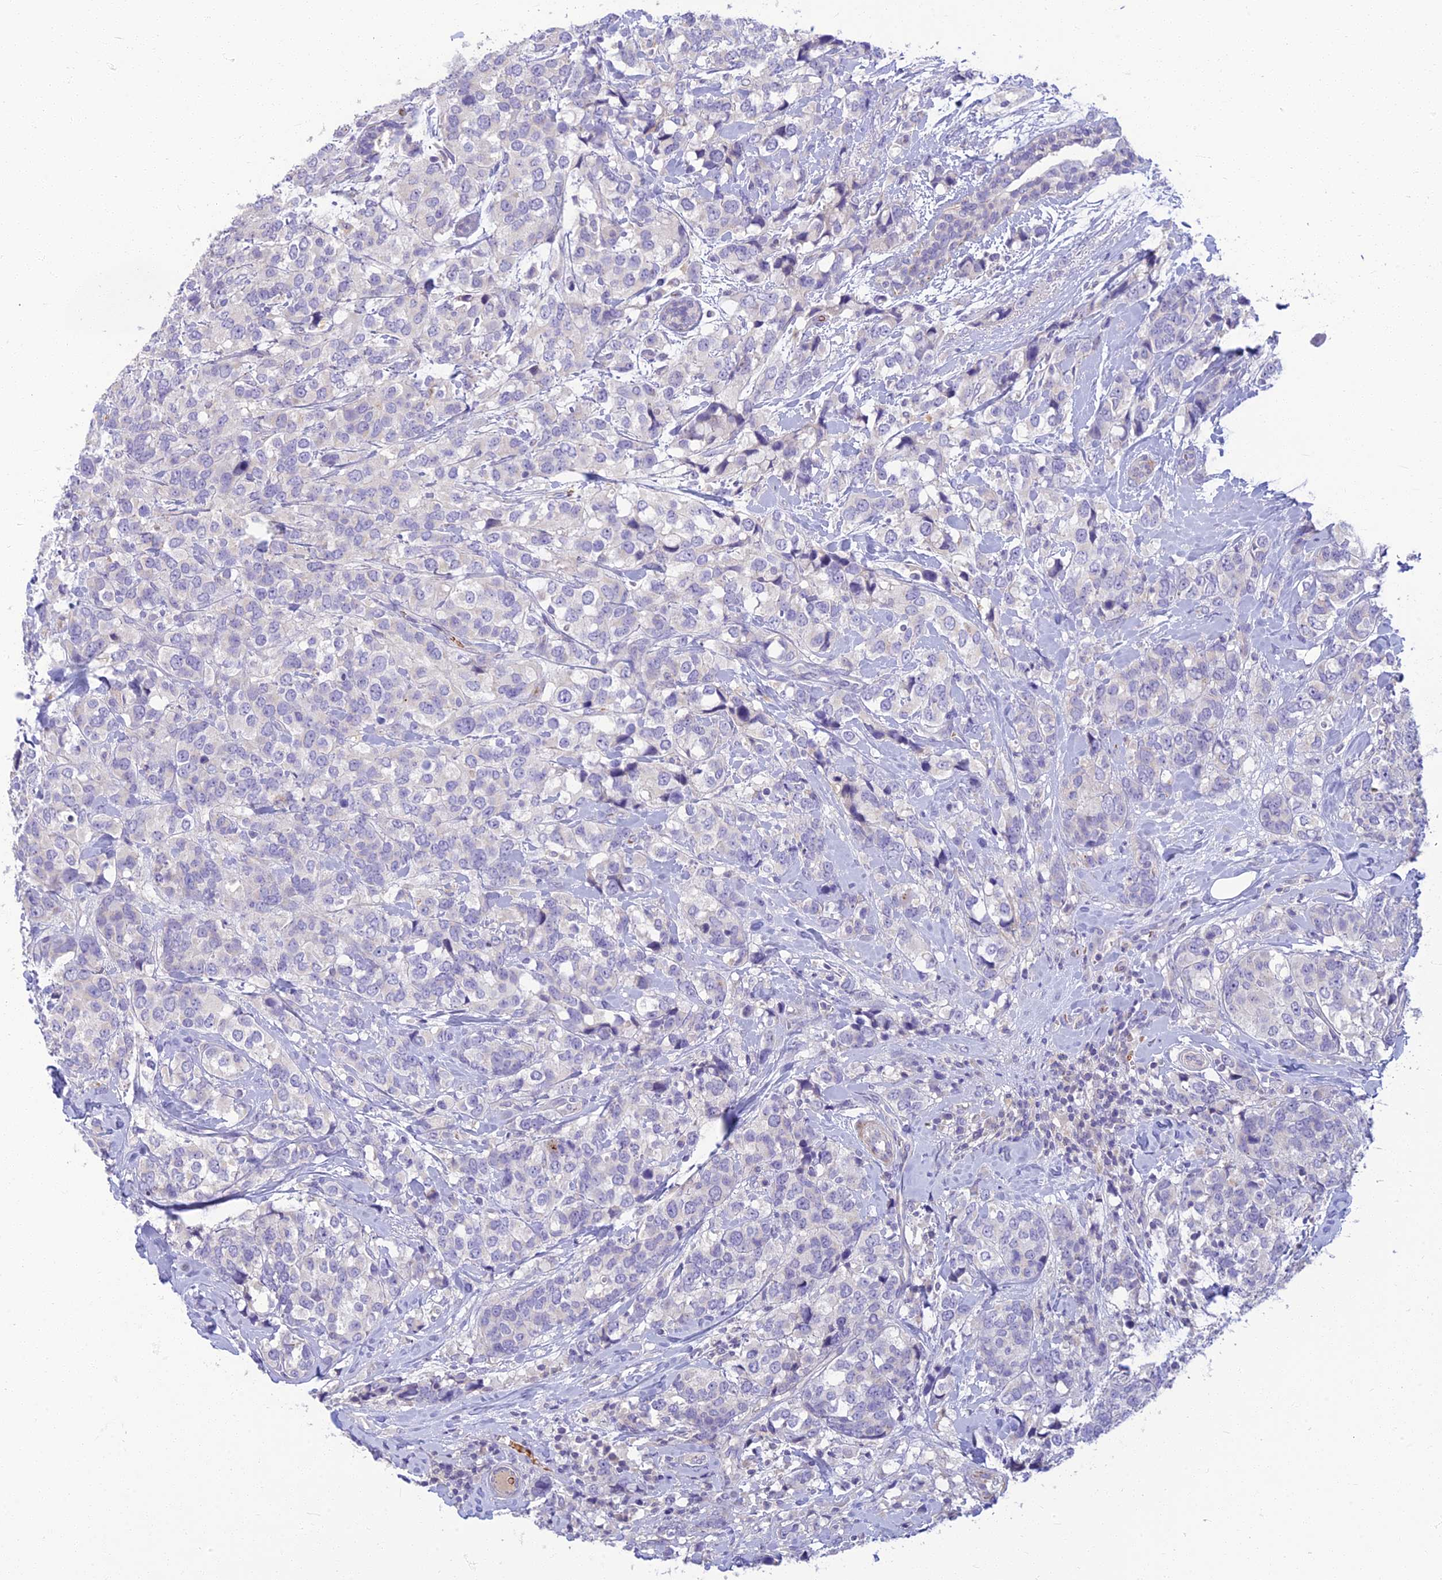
{"staining": {"intensity": "negative", "quantity": "none", "location": "none"}, "tissue": "breast cancer", "cell_type": "Tumor cells", "image_type": "cancer", "snomed": [{"axis": "morphology", "description": "Lobular carcinoma"}, {"axis": "topography", "description": "Breast"}], "caption": "There is no significant positivity in tumor cells of breast cancer. The staining is performed using DAB brown chromogen with nuclei counter-stained in using hematoxylin.", "gene": "CLIP4", "patient": {"sex": "female", "age": 59}}